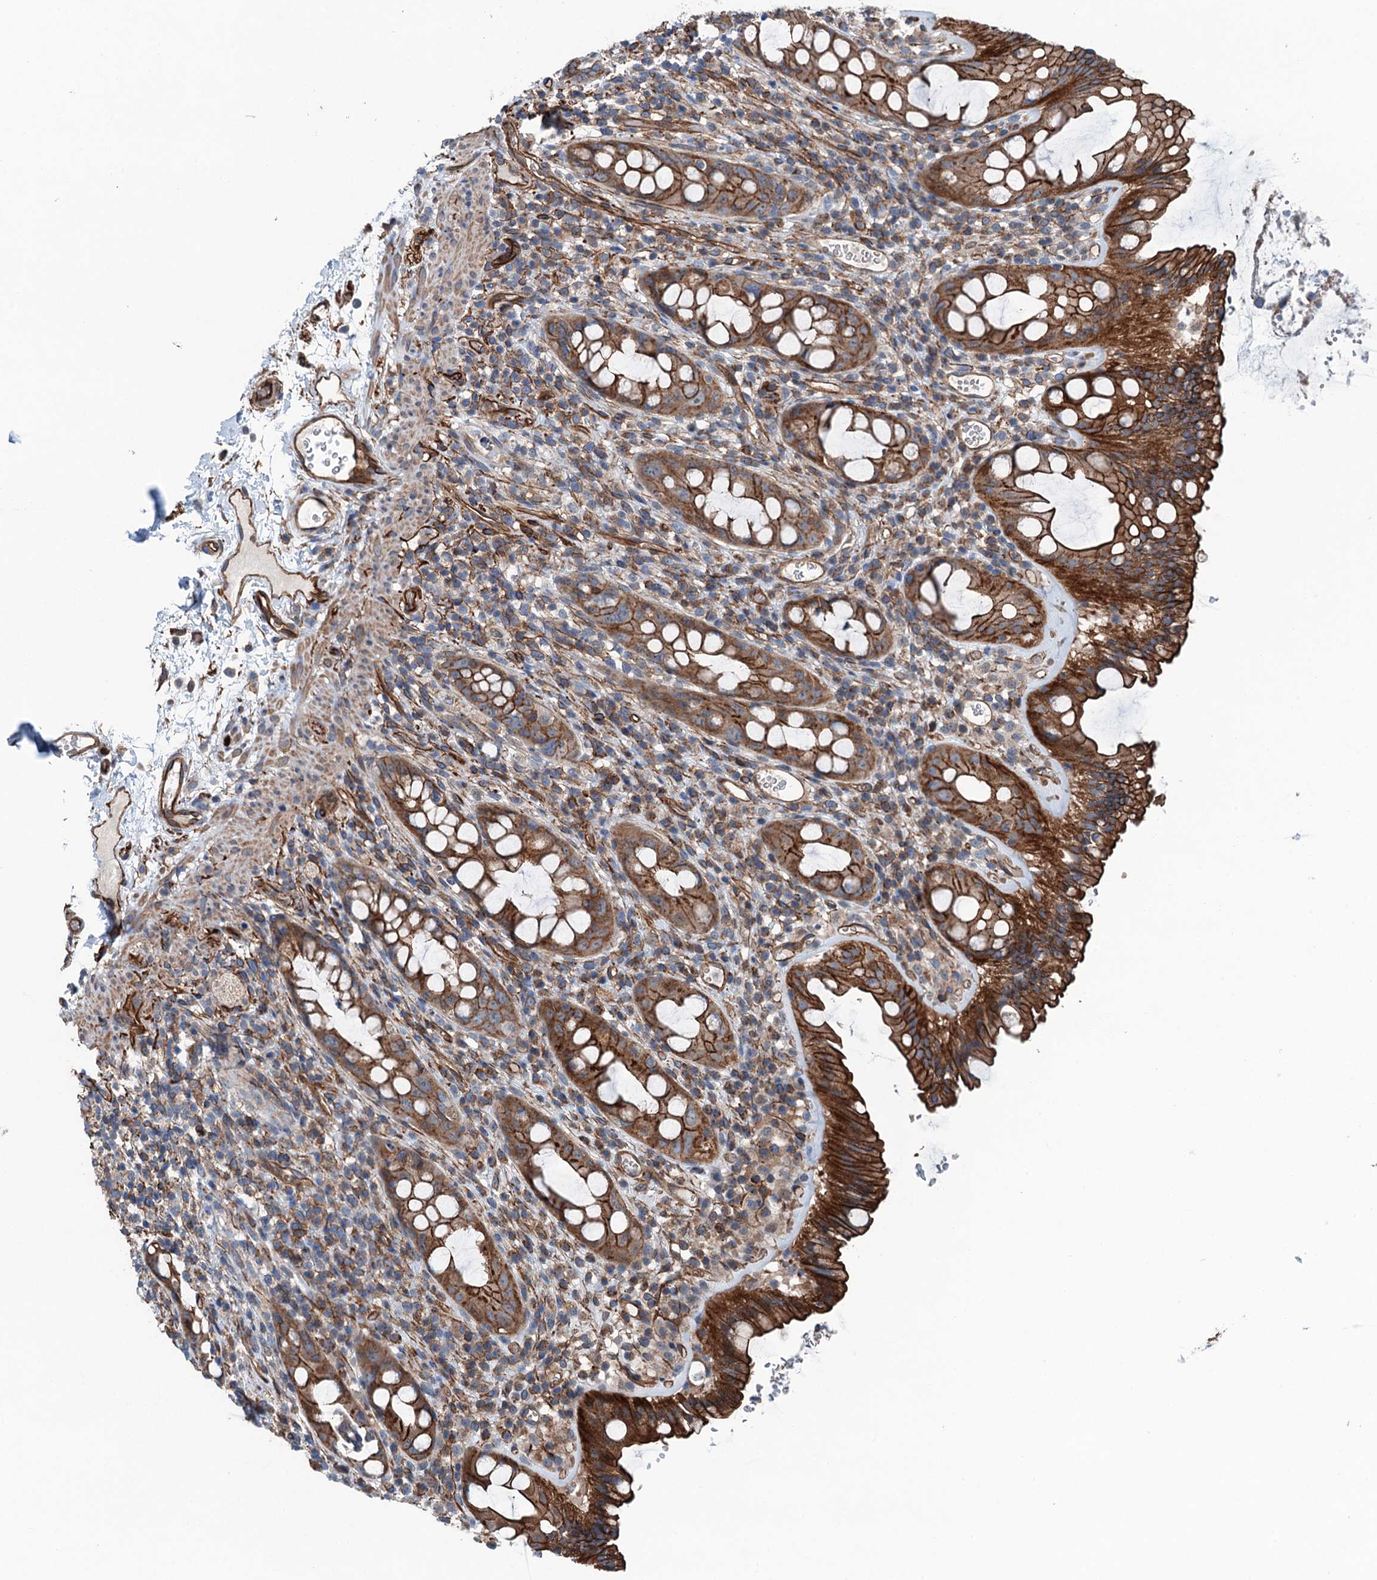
{"staining": {"intensity": "strong", "quantity": ">75%", "location": "cytoplasmic/membranous"}, "tissue": "rectum", "cell_type": "Glandular cells", "image_type": "normal", "snomed": [{"axis": "morphology", "description": "Normal tissue, NOS"}, {"axis": "topography", "description": "Rectum"}], "caption": "Glandular cells display high levels of strong cytoplasmic/membranous staining in approximately >75% of cells in unremarkable rectum. The staining is performed using DAB (3,3'-diaminobenzidine) brown chromogen to label protein expression. The nuclei are counter-stained blue using hematoxylin.", "gene": "NMRAL1", "patient": {"sex": "female", "age": 57}}